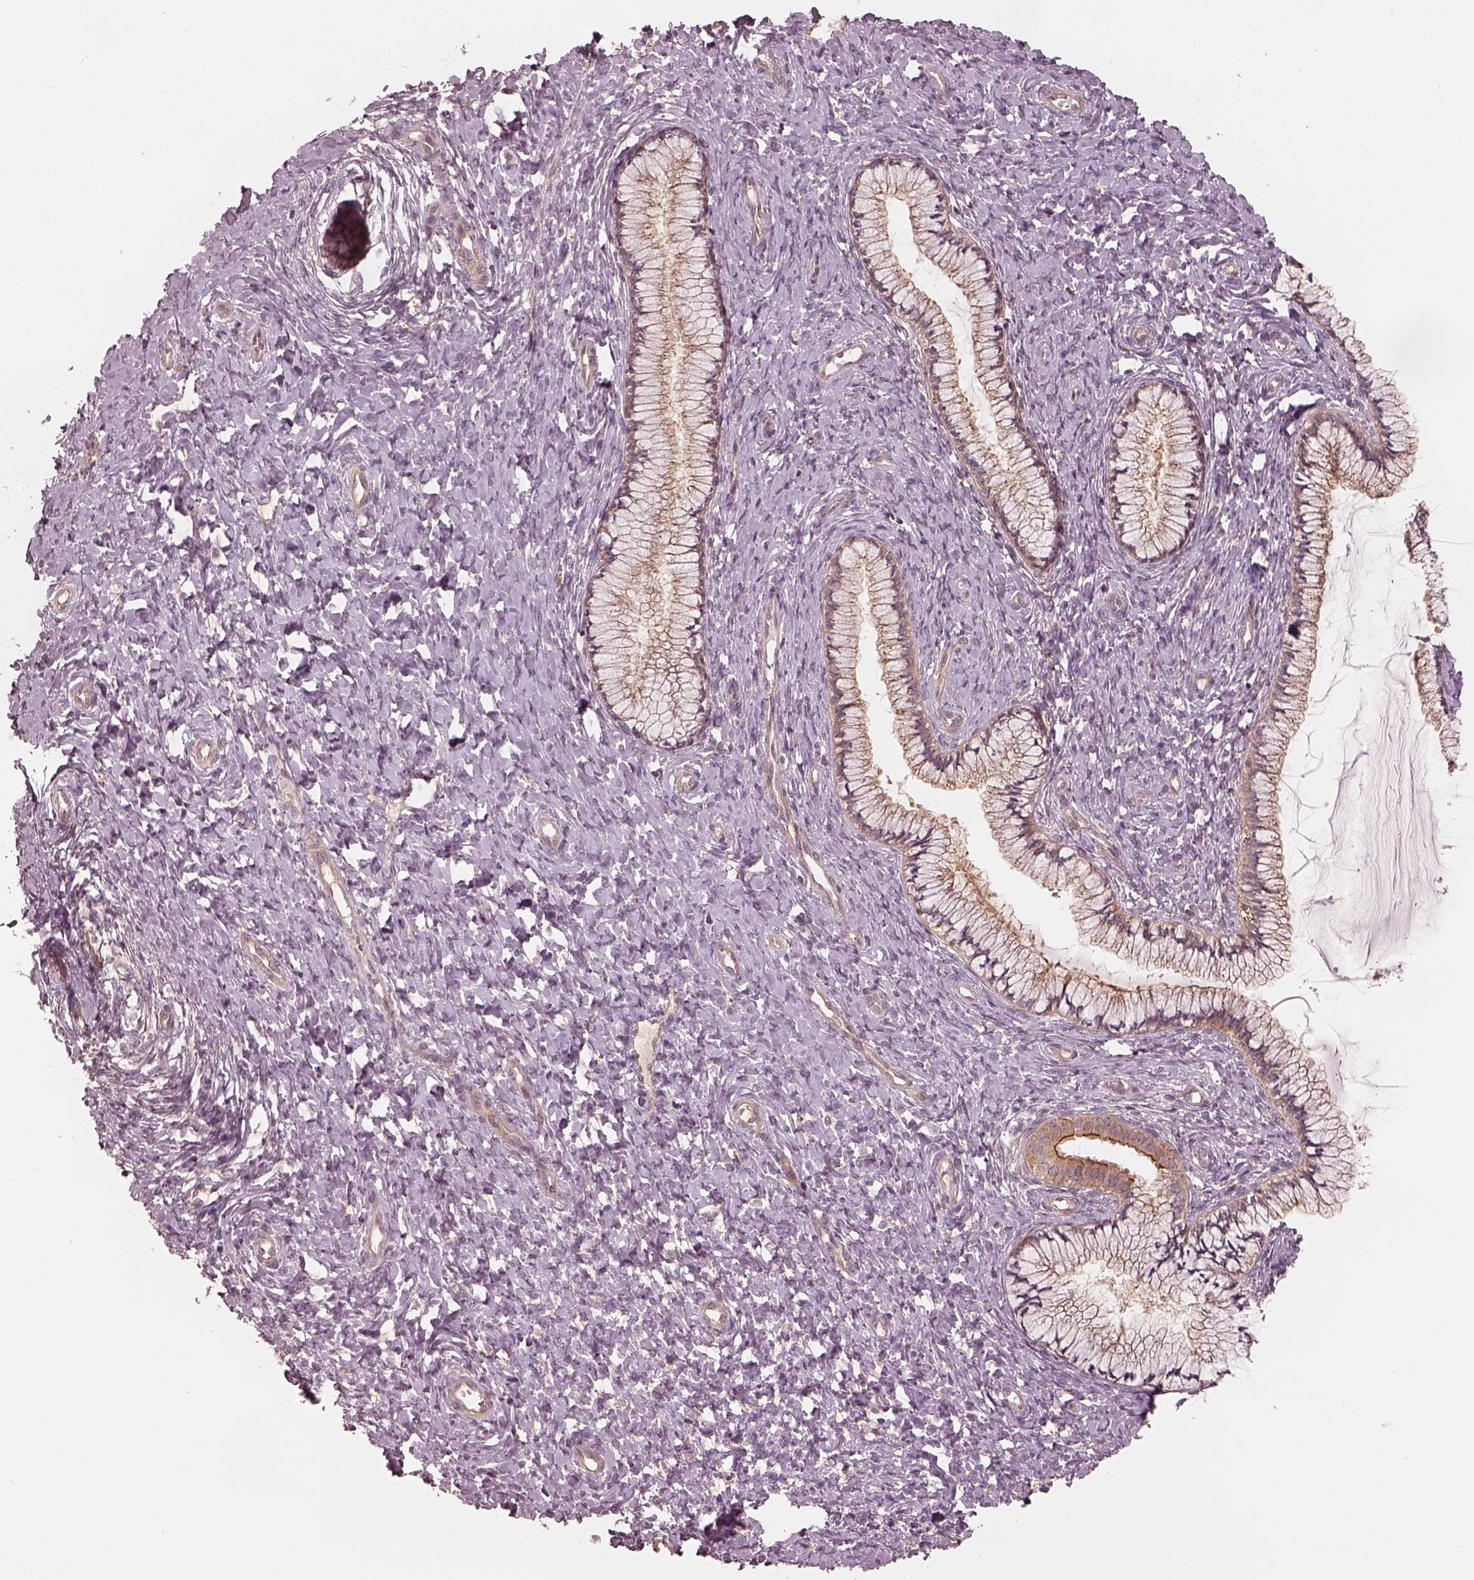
{"staining": {"intensity": "moderate", "quantity": ">75%", "location": "cytoplasmic/membranous"}, "tissue": "cervix", "cell_type": "Glandular cells", "image_type": "normal", "snomed": [{"axis": "morphology", "description": "Normal tissue, NOS"}, {"axis": "topography", "description": "Cervix"}], "caption": "Cervix stained with a protein marker reveals moderate staining in glandular cells.", "gene": "FAM107B", "patient": {"sex": "female", "age": 37}}